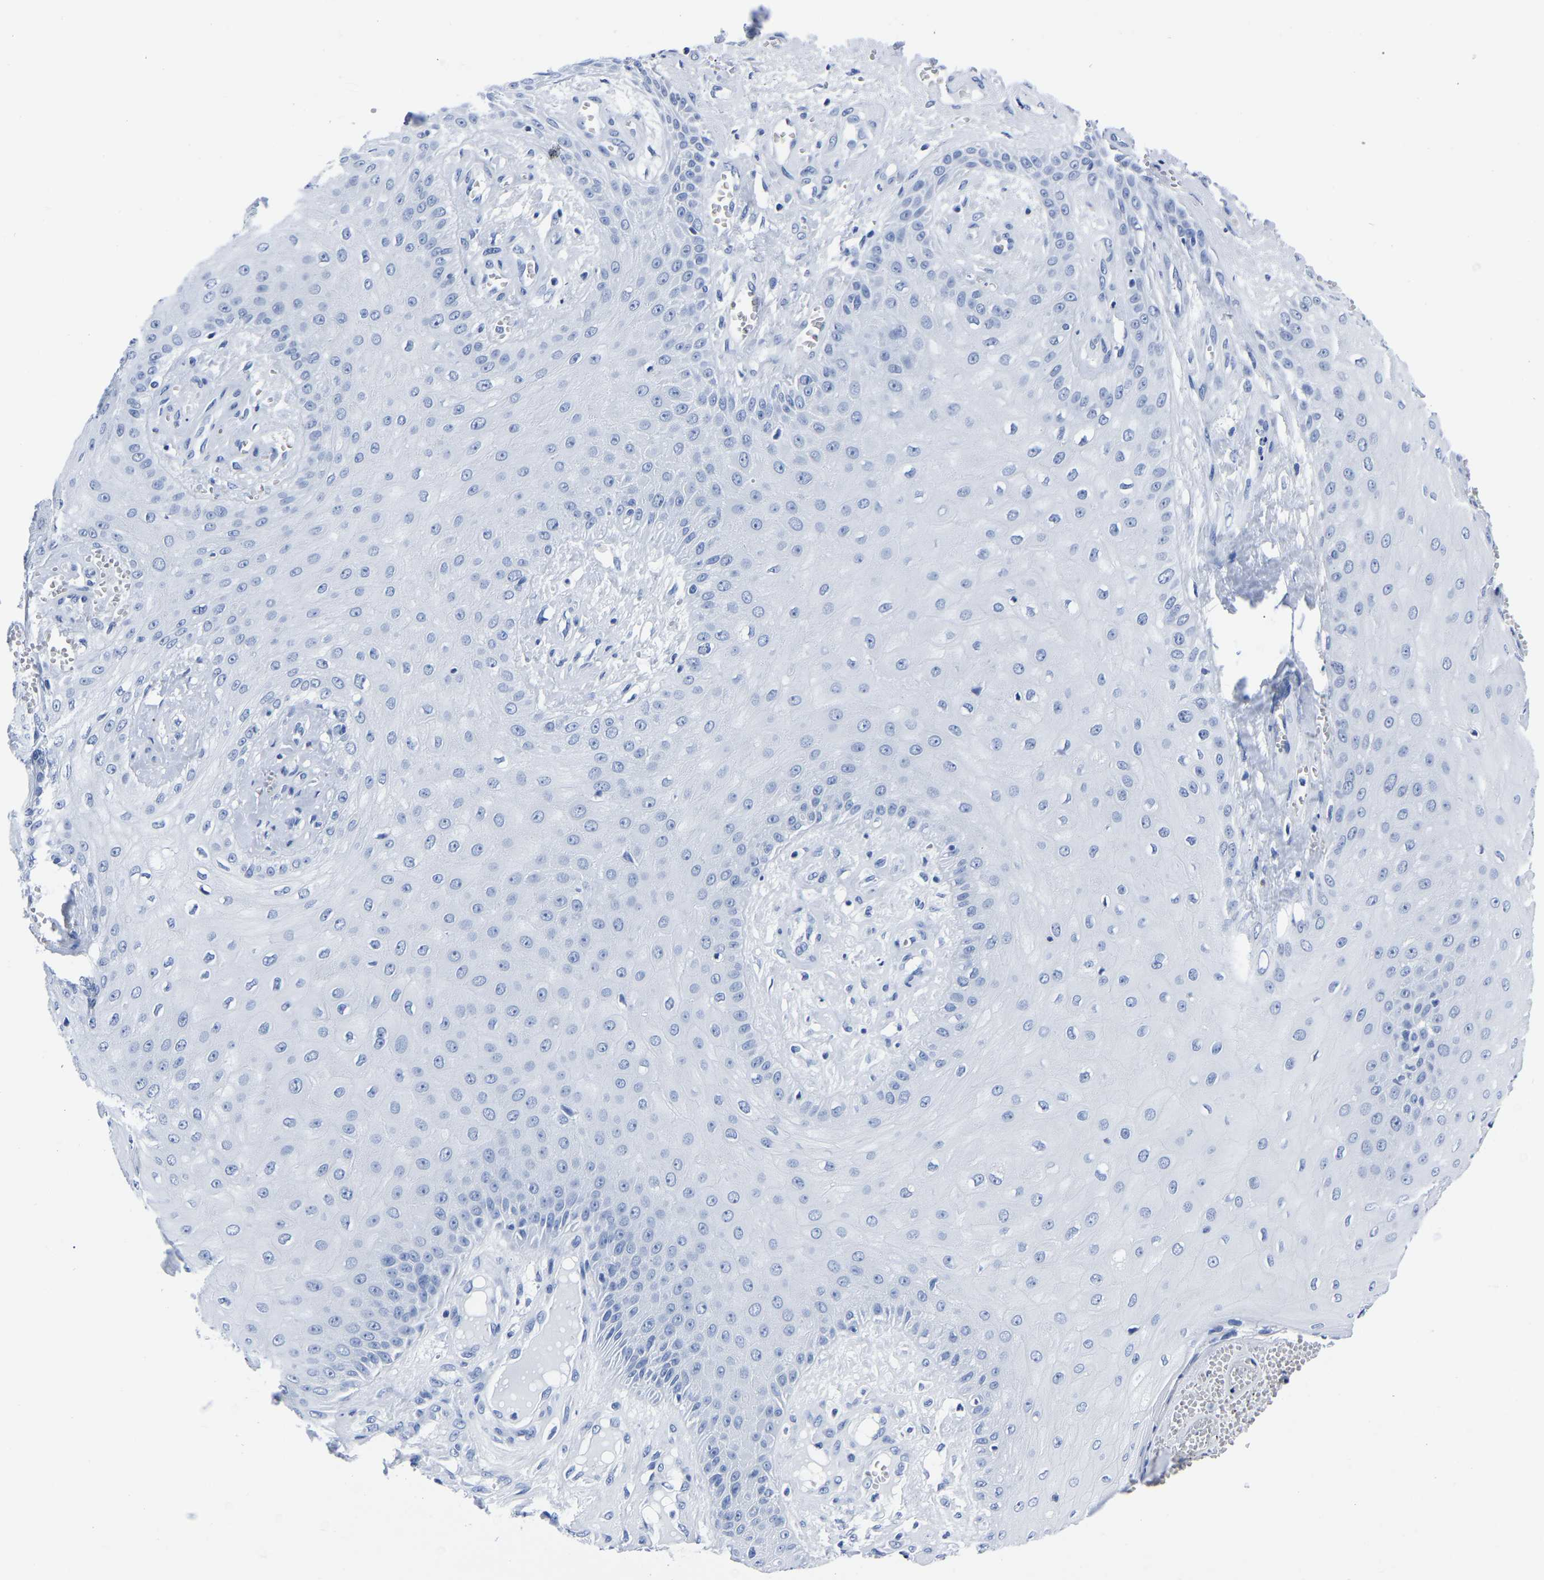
{"staining": {"intensity": "negative", "quantity": "none", "location": "none"}, "tissue": "skin cancer", "cell_type": "Tumor cells", "image_type": "cancer", "snomed": [{"axis": "morphology", "description": "Squamous cell carcinoma, NOS"}, {"axis": "topography", "description": "Skin"}], "caption": "IHC micrograph of skin cancer (squamous cell carcinoma) stained for a protein (brown), which demonstrates no staining in tumor cells.", "gene": "IMPG2", "patient": {"sex": "male", "age": 74}}